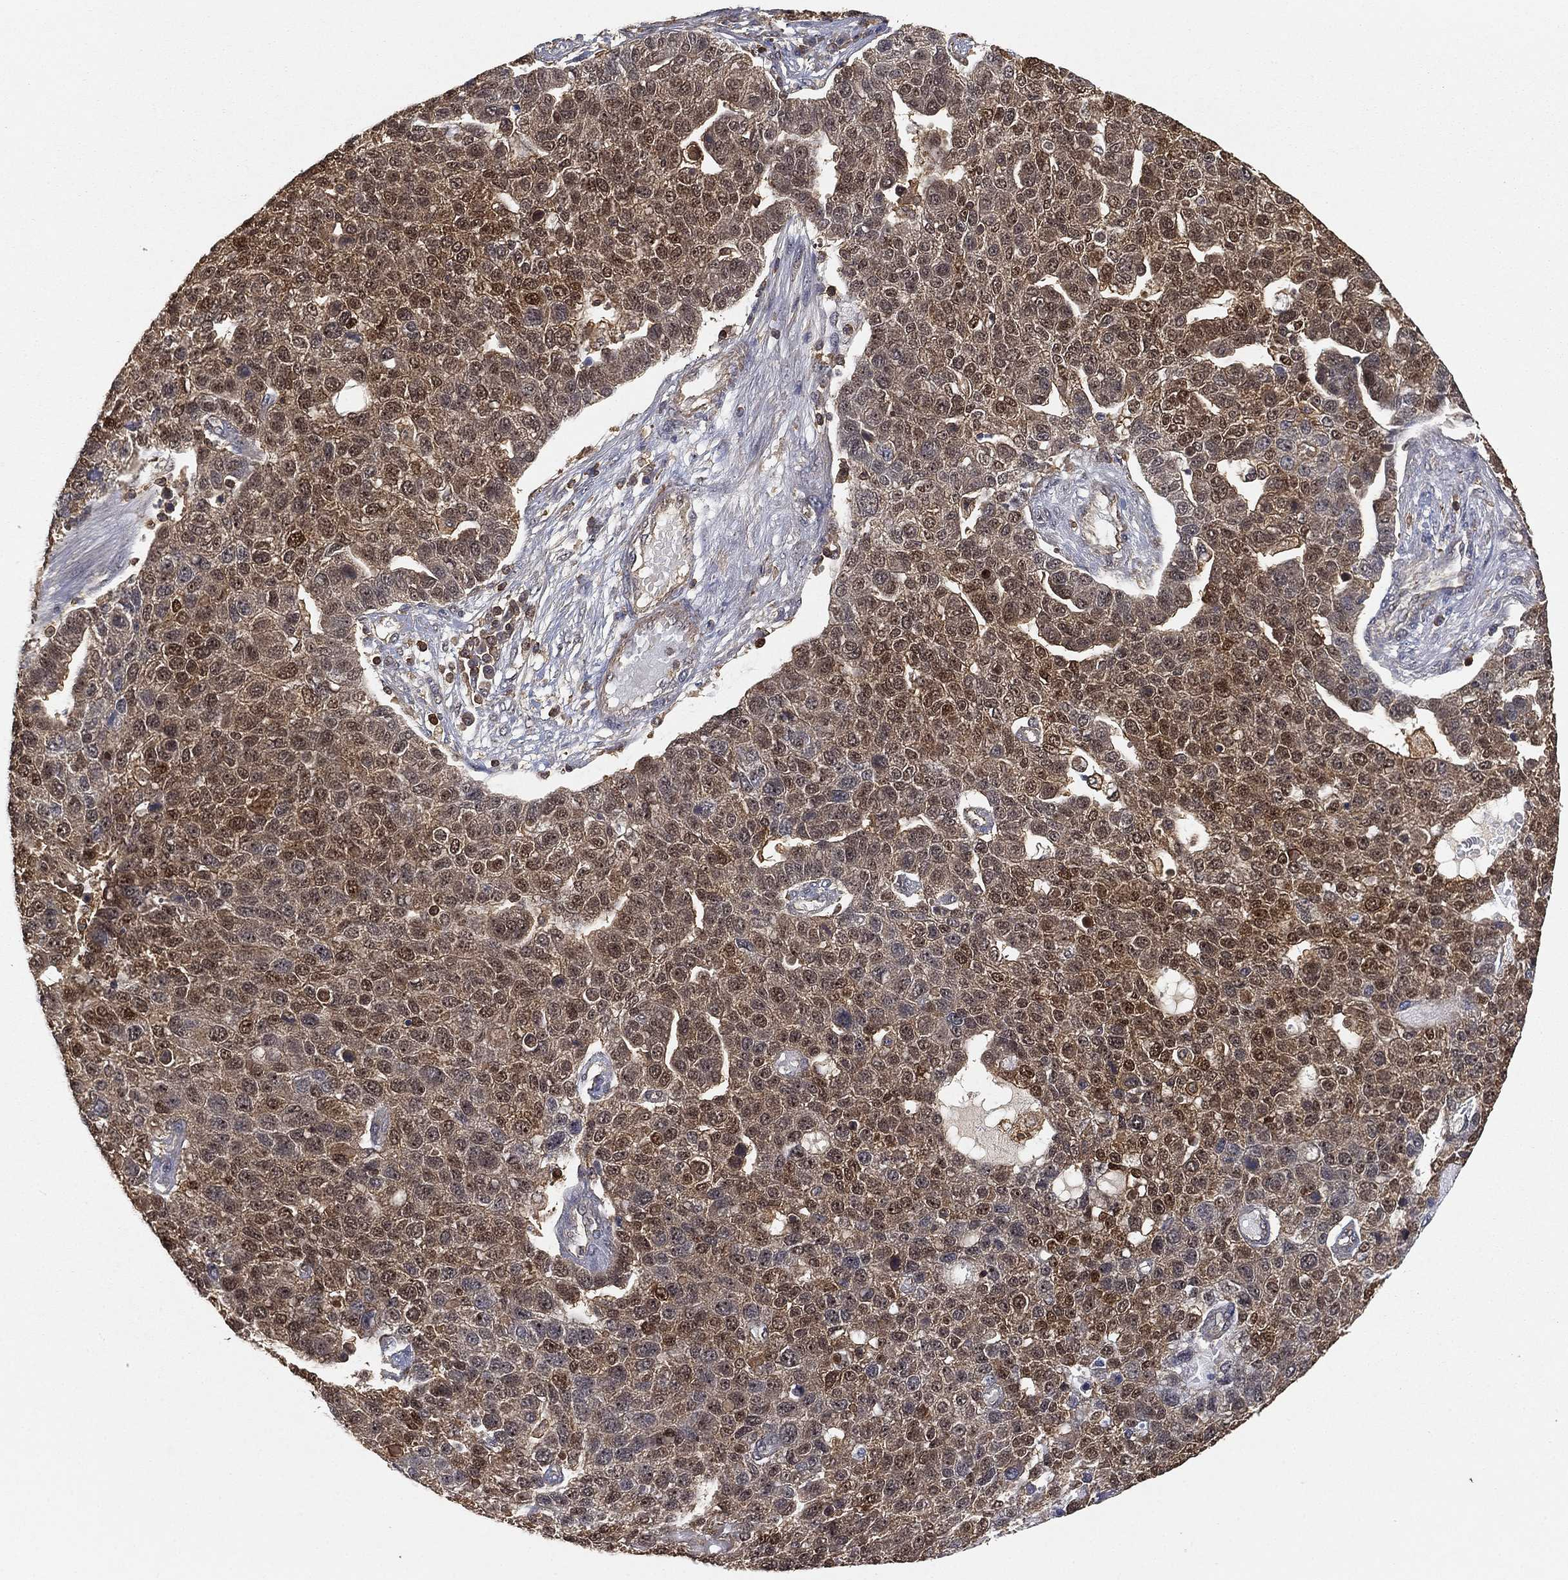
{"staining": {"intensity": "moderate", "quantity": "25%-75%", "location": "cytoplasmic/membranous,nuclear"}, "tissue": "pancreatic cancer", "cell_type": "Tumor cells", "image_type": "cancer", "snomed": [{"axis": "morphology", "description": "Adenocarcinoma, NOS"}, {"axis": "topography", "description": "Pancreas"}], "caption": "IHC (DAB) staining of pancreatic cancer (adenocarcinoma) exhibits moderate cytoplasmic/membranous and nuclear protein positivity in approximately 25%-75% of tumor cells.", "gene": "CRYL1", "patient": {"sex": "female", "age": 61}}